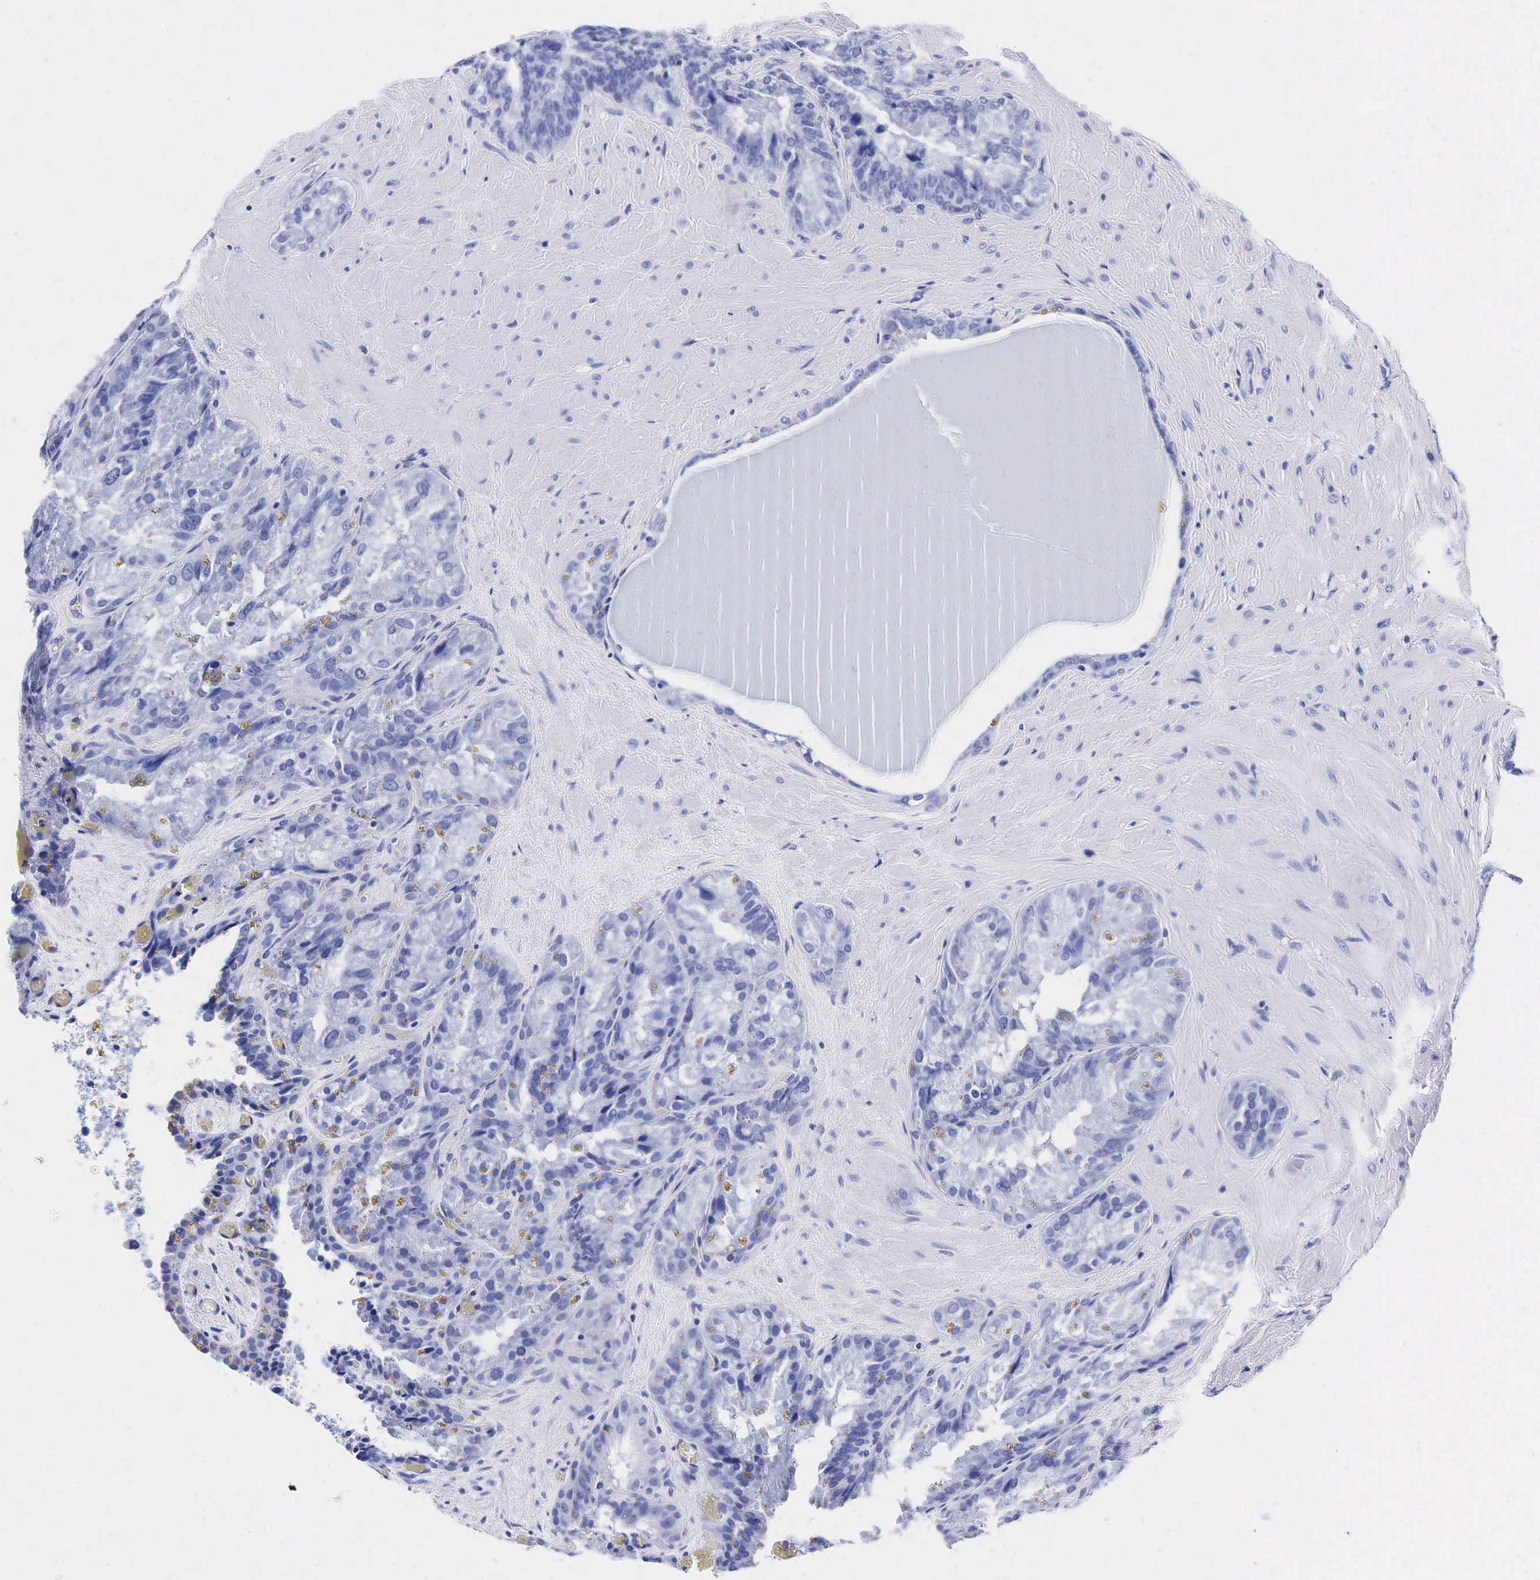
{"staining": {"intensity": "weak", "quantity": "25%-75%", "location": "cytoplasmic/membranous"}, "tissue": "seminal vesicle", "cell_type": "Glandular cells", "image_type": "normal", "snomed": [{"axis": "morphology", "description": "Normal tissue, NOS"}, {"axis": "topography", "description": "Seminal veicle"}], "caption": "Weak cytoplasmic/membranous expression for a protein is appreciated in about 25%-75% of glandular cells of benign seminal vesicle using immunohistochemistry (IHC).", "gene": "TG", "patient": {"sex": "male", "age": 69}}